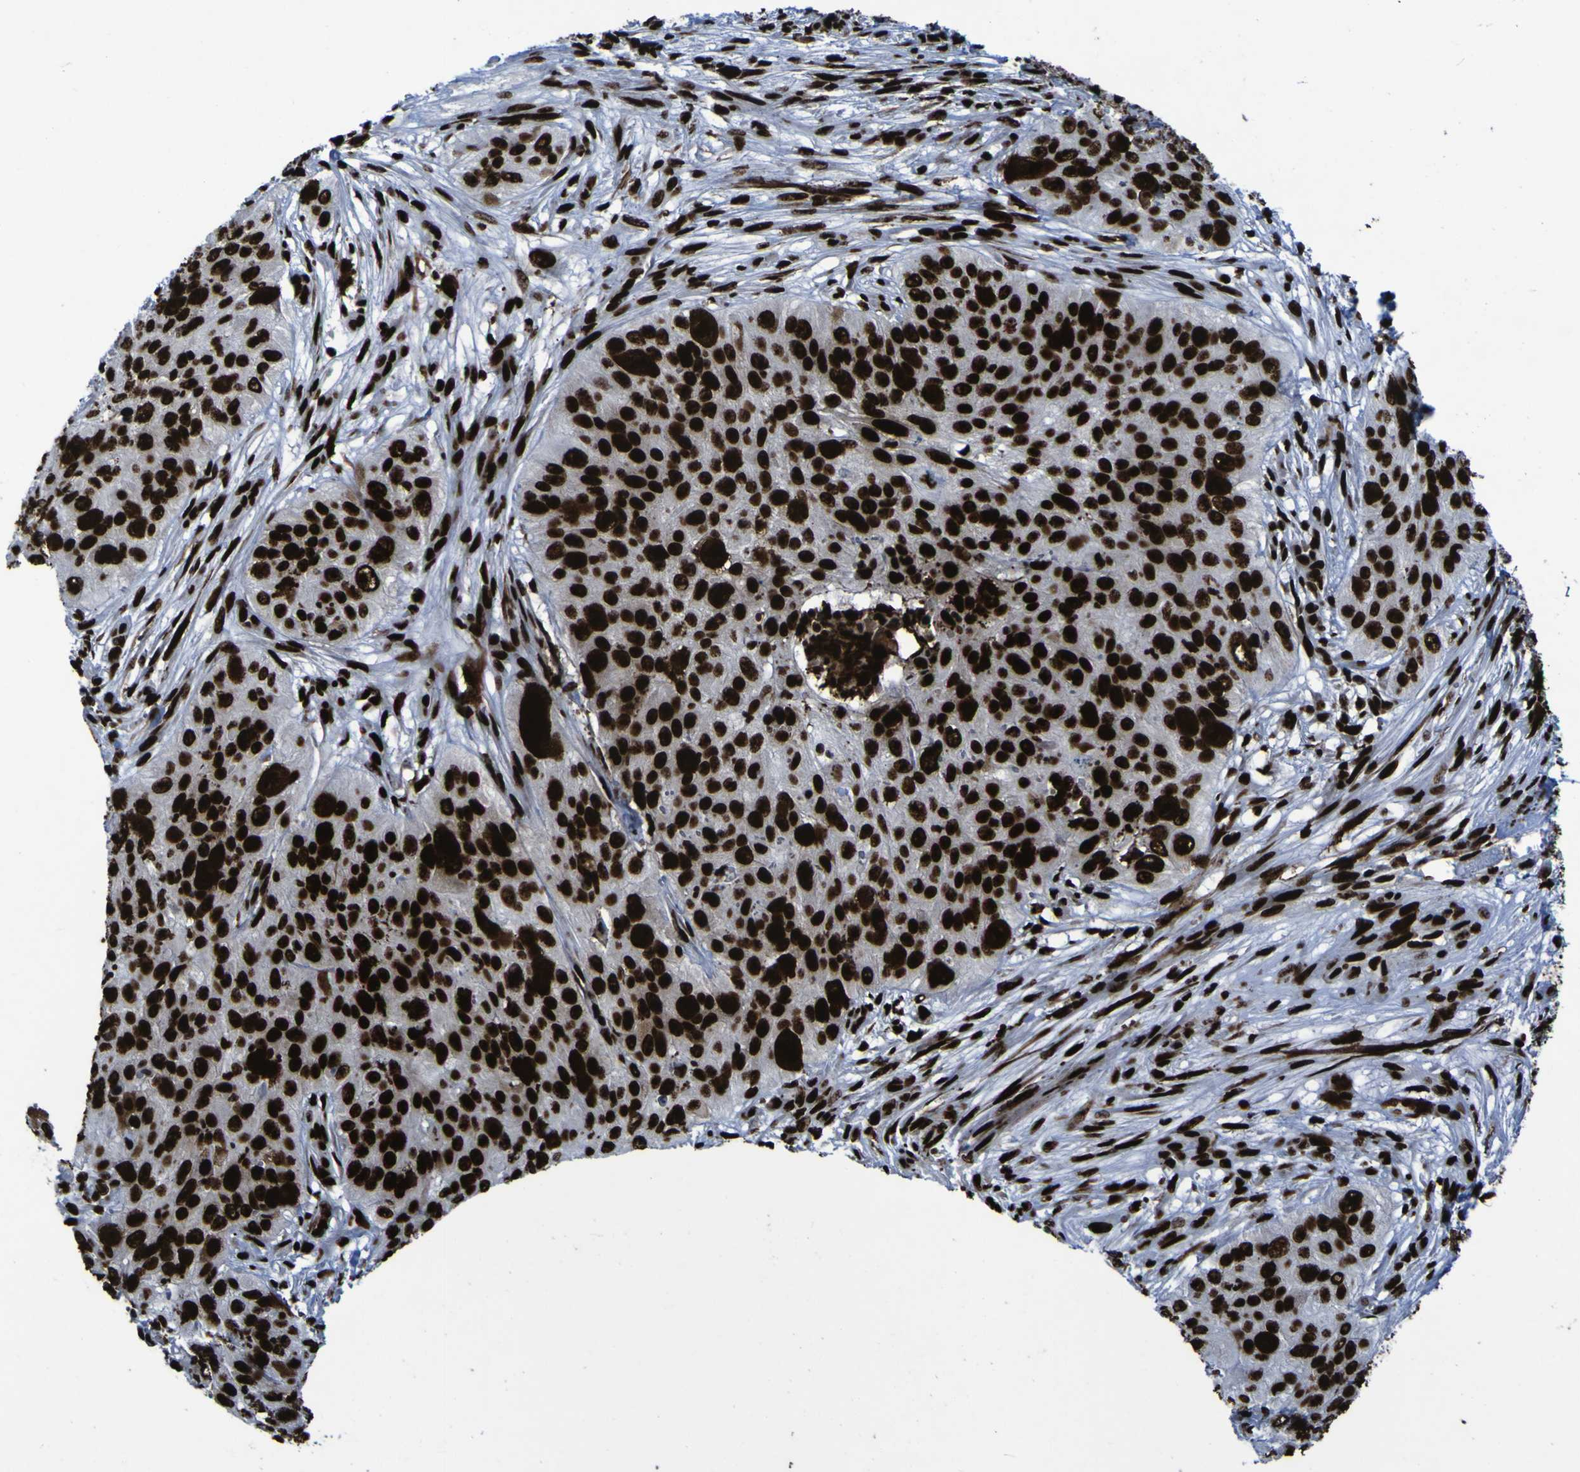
{"staining": {"intensity": "strong", "quantity": ">75%", "location": "nuclear"}, "tissue": "skin cancer", "cell_type": "Tumor cells", "image_type": "cancer", "snomed": [{"axis": "morphology", "description": "Squamous cell carcinoma, NOS"}, {"axis": "topography", "description": "Skin"}], "caption": "Strong nuclear protein expression is appreciated in approximately >75% of tumor cells in skin cancer. Immunohistochemistry stains the protein in brown and the nuclei are stained blue.", "gene": "NPM1", "patient": {"sex": "female", "age": 80}}